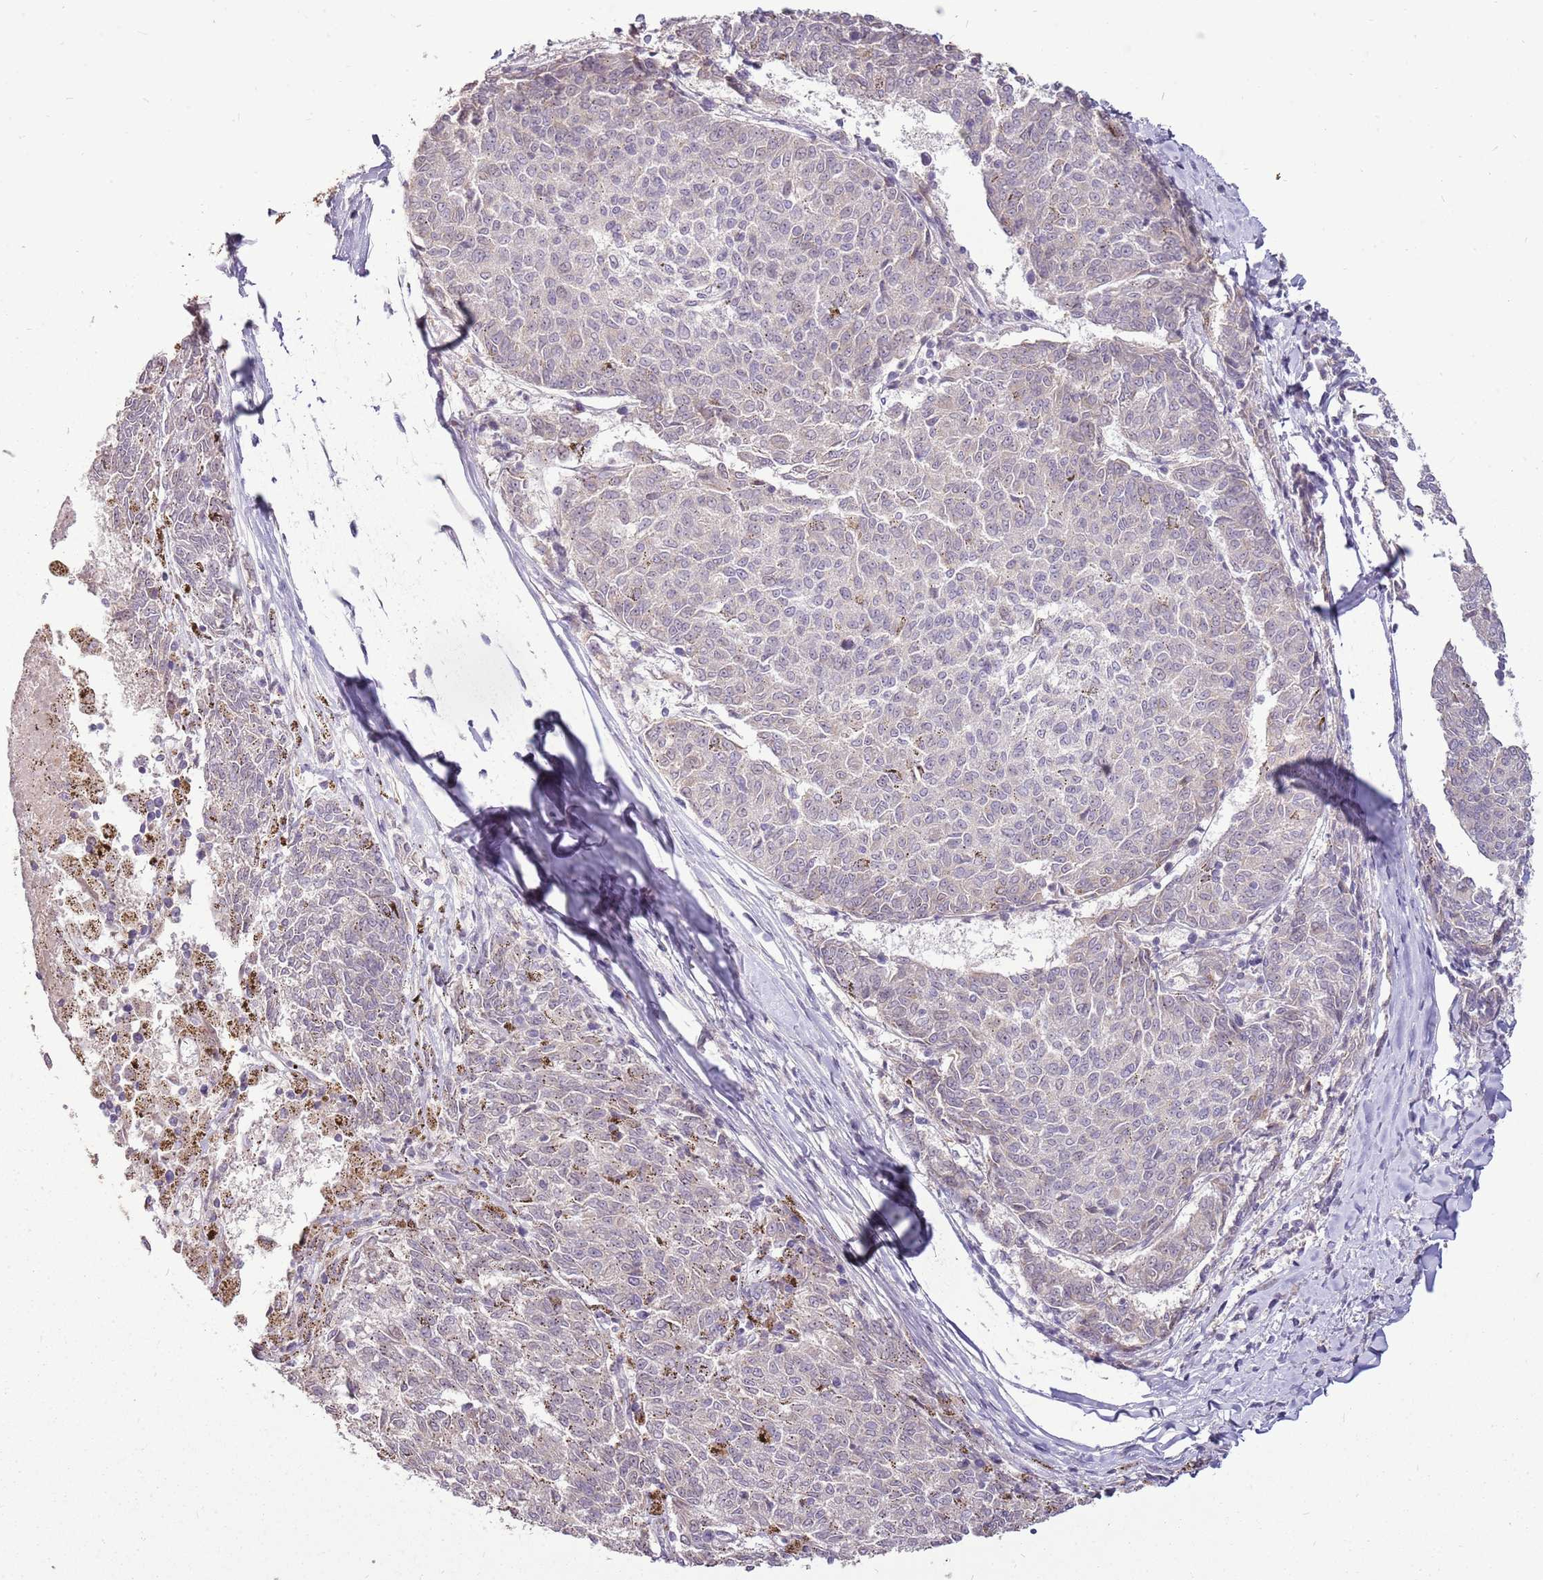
{"staining": {"intensity": "negative", "quantity": "none", "location": "none"}, "tissue": "melanoma", "cell_type": "Tumor cells", "image_type": "cancer", "snomed": [{"axis": "morphology", "description": "Malignant melanoma, NOS"}, {"axis": "topography", "description": "Skin"}], "caption": "A high-resolution image shows IHC staining of melanoma, which exhibits no significant expression in tumor cells.", "gene": "UGGT2", "patient": {"sex": "female", "age": 72}}